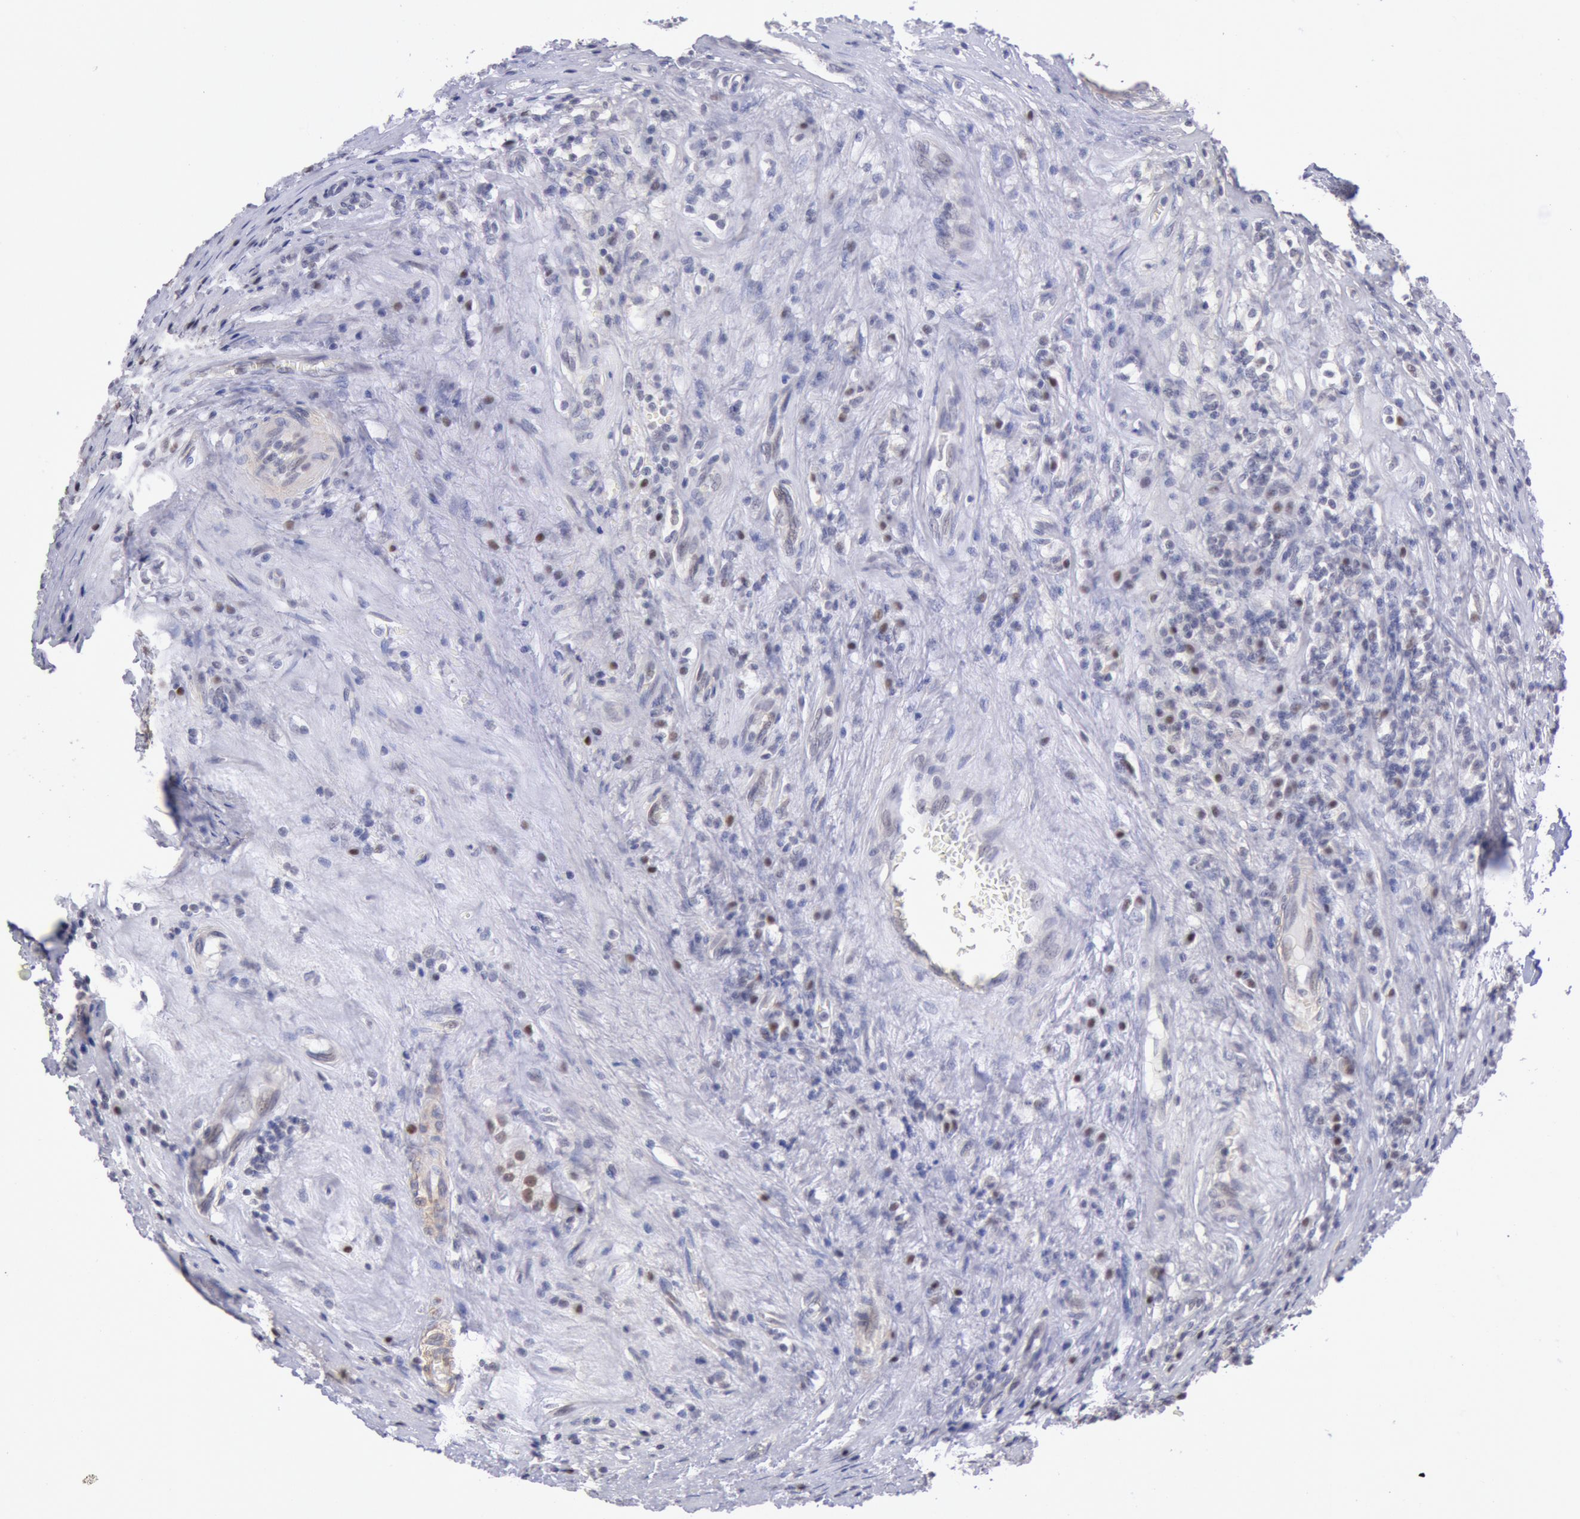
{"staining": {"intensity": "negative", "quantity": "none", "location": "none"}, "tissue": "testis cancer", "cell_type": "Tumor cells", "image_type": "cancer", "snomed": [{"axis": "morphology", "description": "Seminoma, NOS"}, {"axis": "topography", "description": "Testis"}], "caption": "Histopathology image shows no significant protein expression in tumor cells of testis cancer.", "gene": "MYH7", "patient": {"sex": "male", "age": 34}}